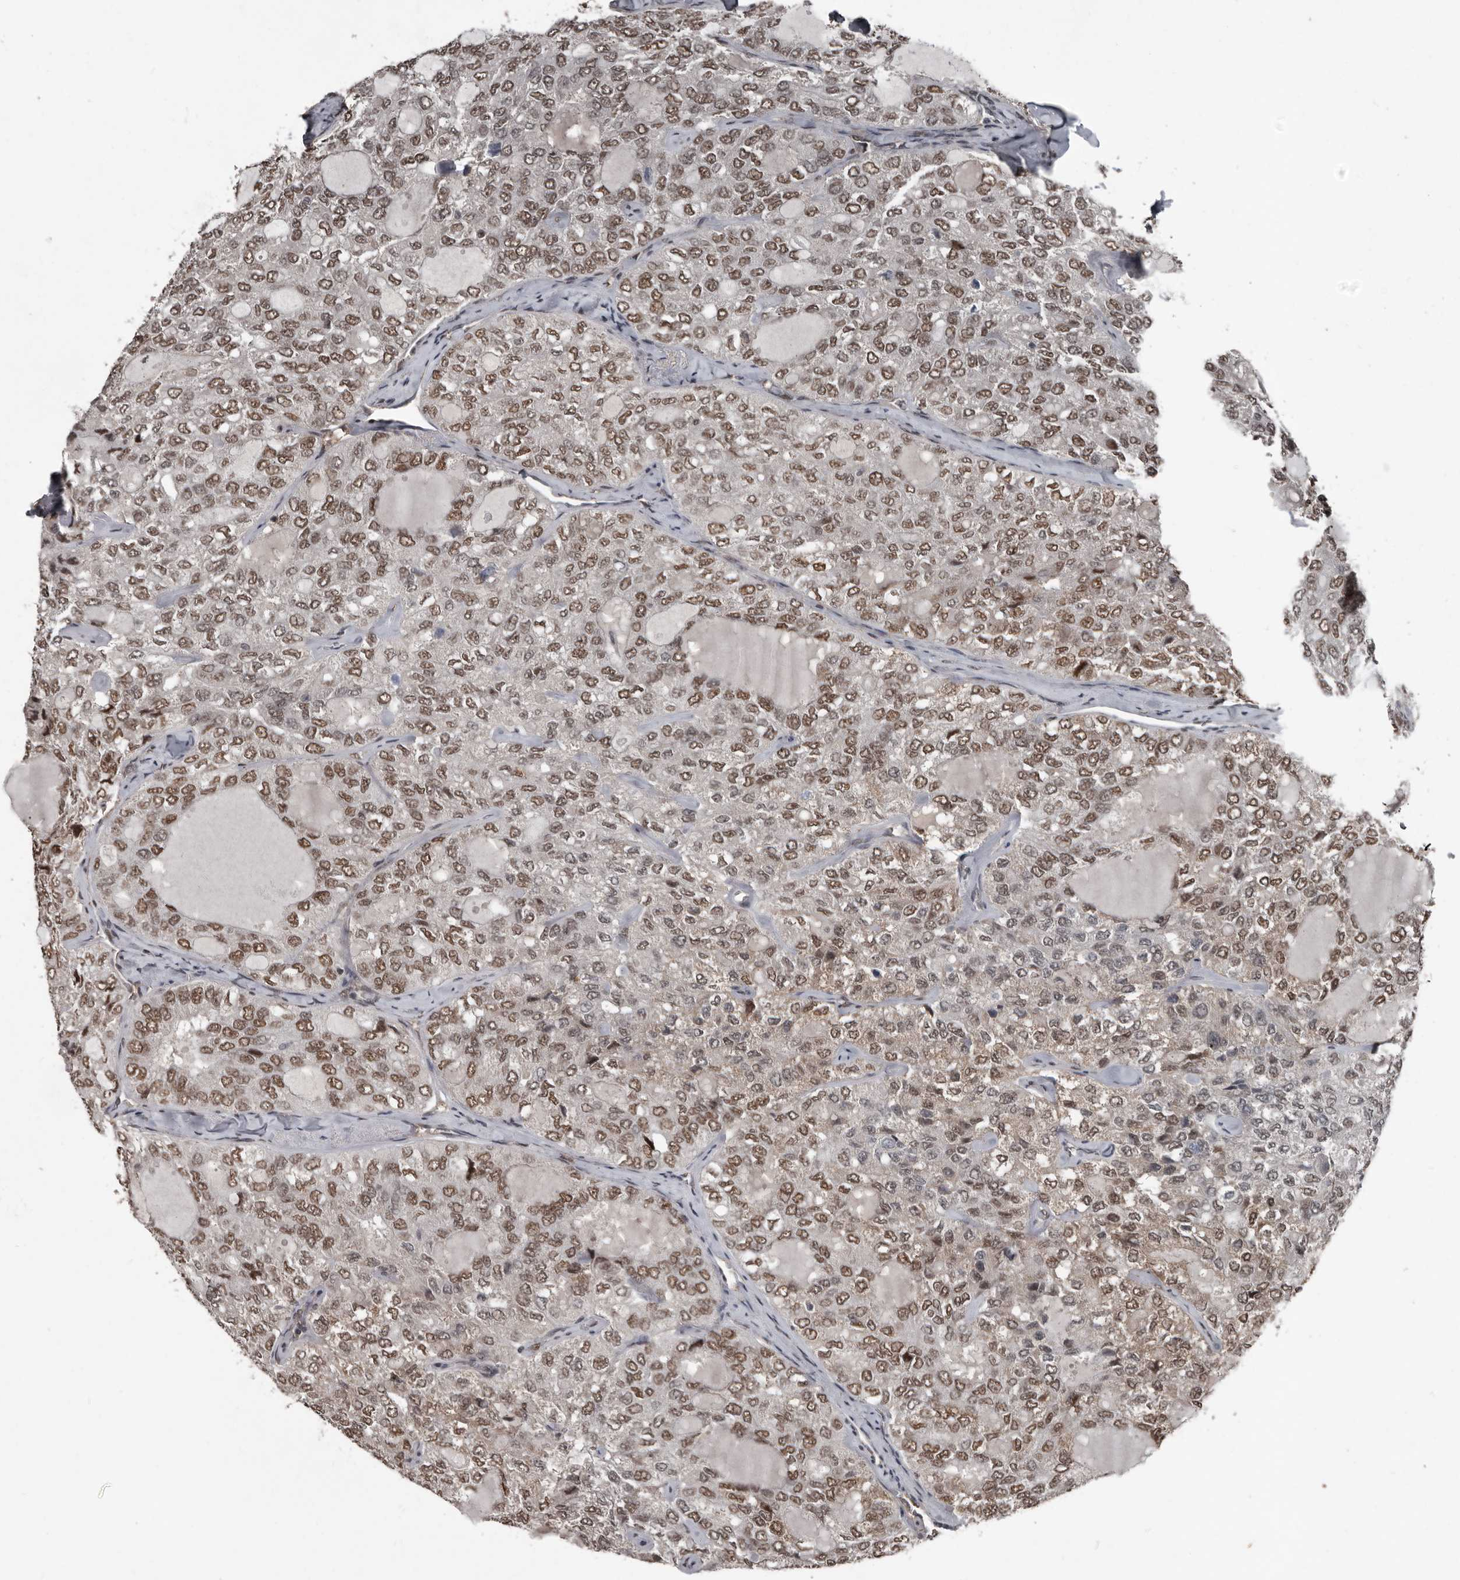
{"staining": {"intensity": "moderate", "quantity": ">75%", "location": "nuclear"}, "tissue": "thyroid cancer", "cell_type": "Tumor cells", "image_type": "cancer", "snomed": [{"axis": "morphology", "description": "Follicular adenoma carcinoma, NOS"}, {"axis": "topography", "description": "Thyroid gland"}], "caption": "High-power microscopy captured an immunohistochemistry histopathology image of follicular adenoma carcinoma (thyroid), revealing moderate nuclear staining in approximately >75% of tumor cells.", "gene": "CHD1L", "patient": {"sex": "male", "age": 75}}